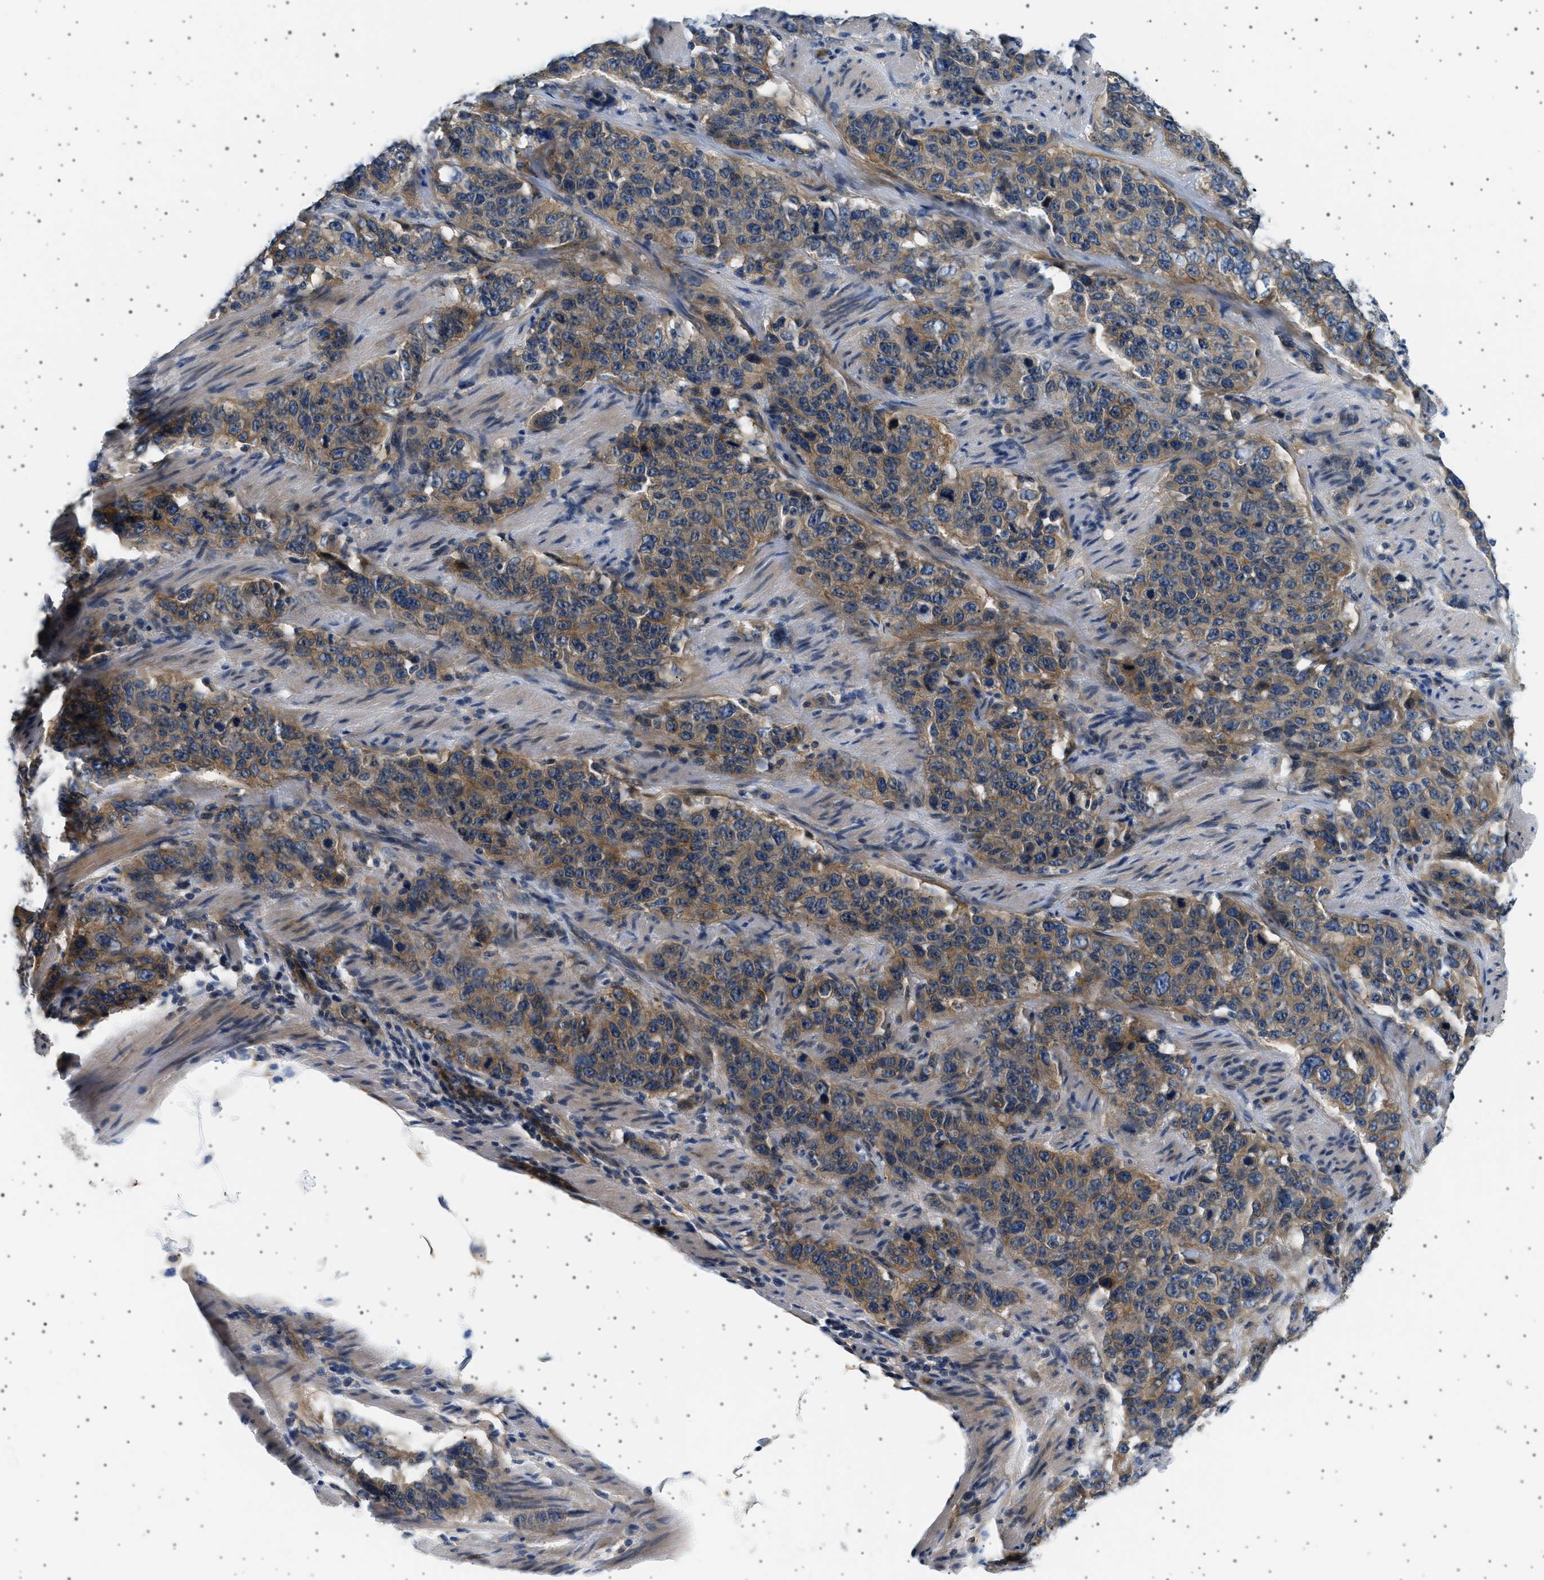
{"staining": {"intensity": "moderate", "quantity": ">75%", "location": "cytoplasmic/membranous"}, "tissue": "stomach cancer", "cell_type": "Tumor cells", "image_type": "cancer", "snomed": [{"axis": "morphology", "description": "Adenocarcinoma, NOS"}, {"axis": "topography", "description": "Stomach"}], "caption": "Stomach cancer (adenocarcinoma) stained with DAB immunohistochemistry (IHC) reveals medium levels of moderate cytoplasmic/membranous expression in approximately >75% of tumor cells. (DAB (3,3'-diaminobenzidine) = brown stain, brightfield microscopy at high magnification).", "gene": "PLPP6", "patient": {"sex": "male", "age": 48}}